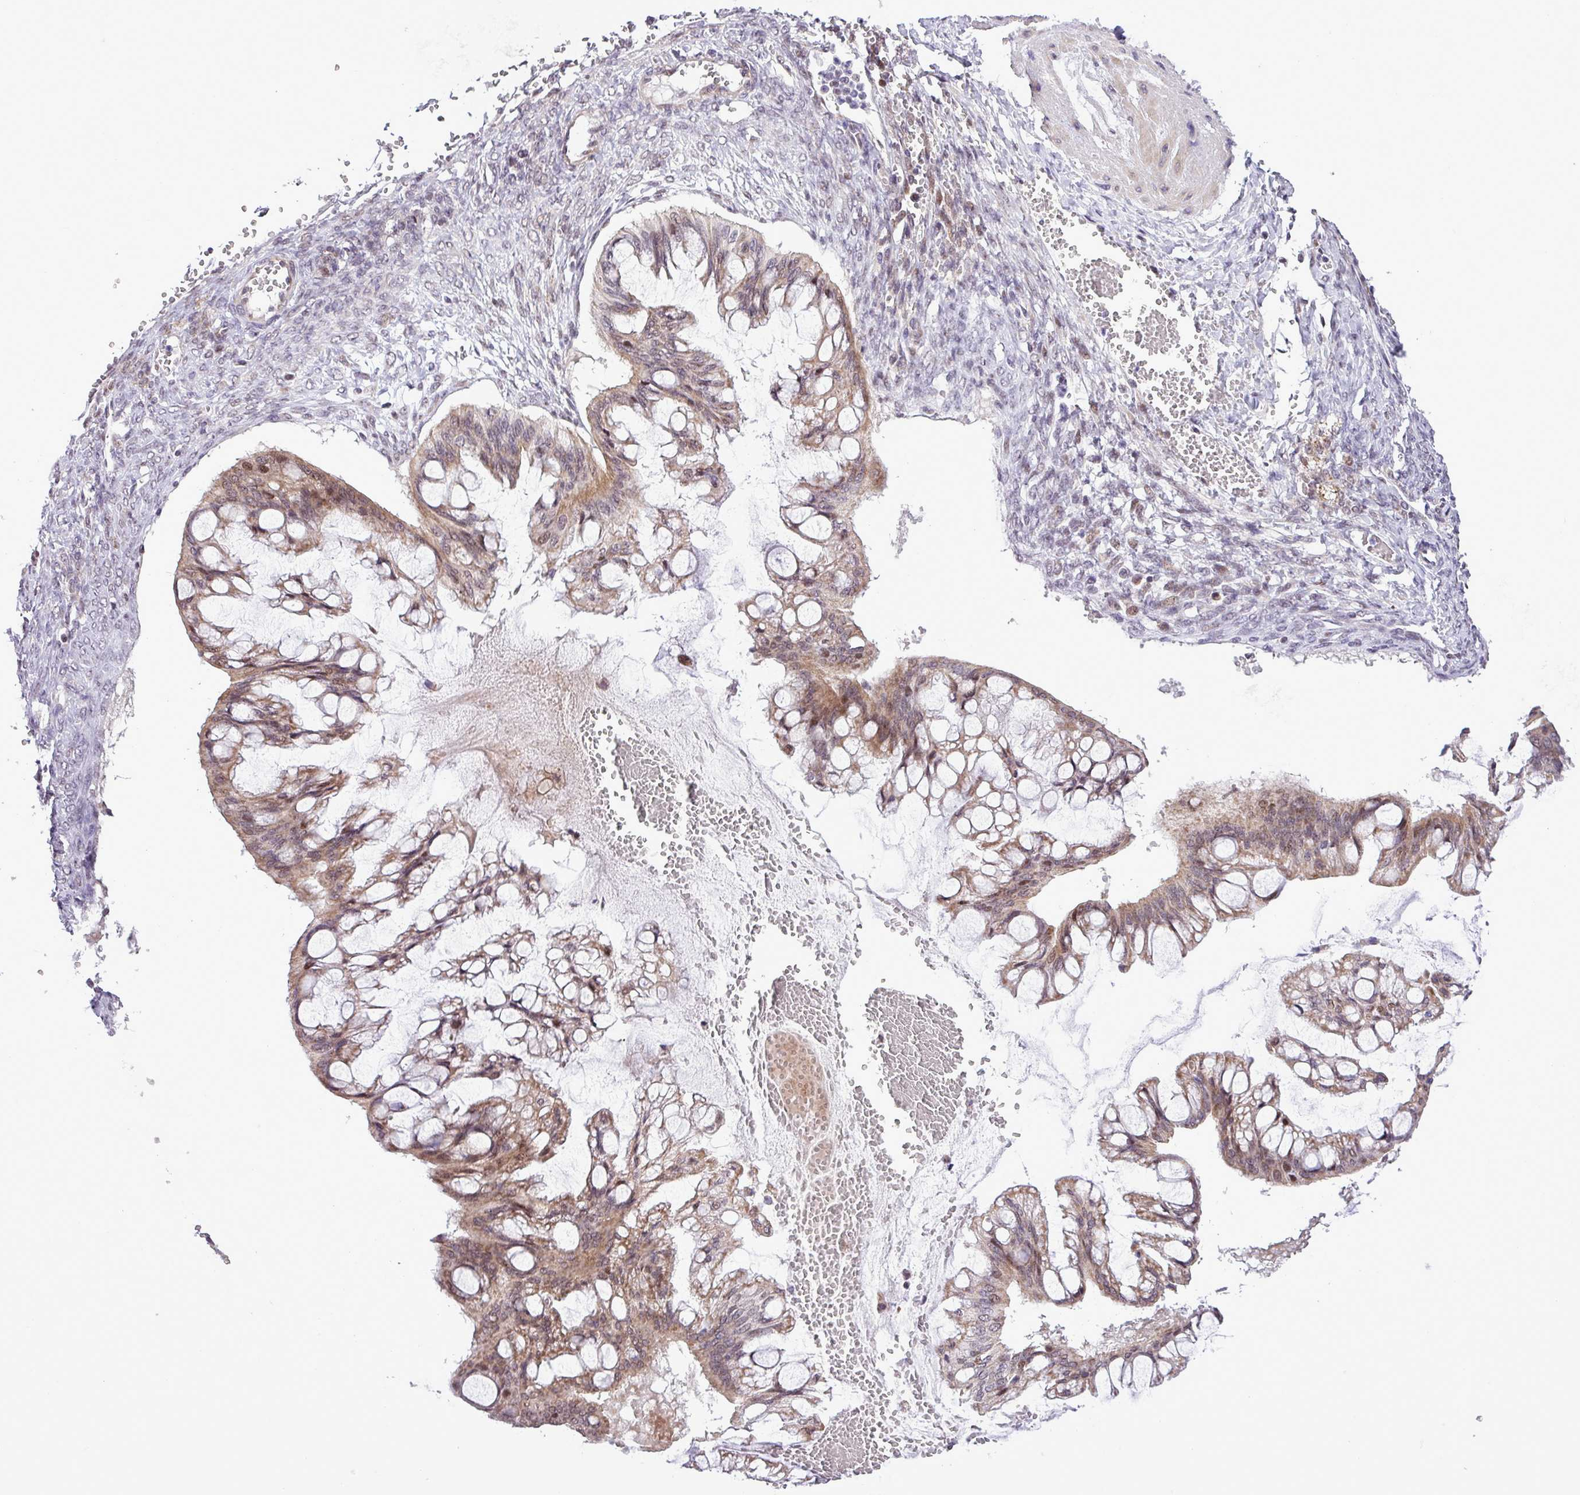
{"staining": {"intensity": "moderate", "quantity": ">75%", "location": "cytoplasmic/membranous,nuclear"}, "tissue": "ovarian cancer", "cell_type": "Tumor cells", "image_type": "cancer", "snomed": [{"axis": "morphology", "description": "Cystadenocarcinoma, mucinous, NOS"}, {"axis": "topography", "description": "Ovary"}], "caption": "High-magnification brightfield microscopy of ovarian mucinous cystadenocarcinoma stained with DAB (brown) and counterstained with hematoxylin (blue). tumor cells exhibit moderate cytoplasmic/membranous and nuclear expression is appreciated in approximately>75% of cells.", "gene": "ZNF354A", "patient": {"sex": "female", "age": 73}}